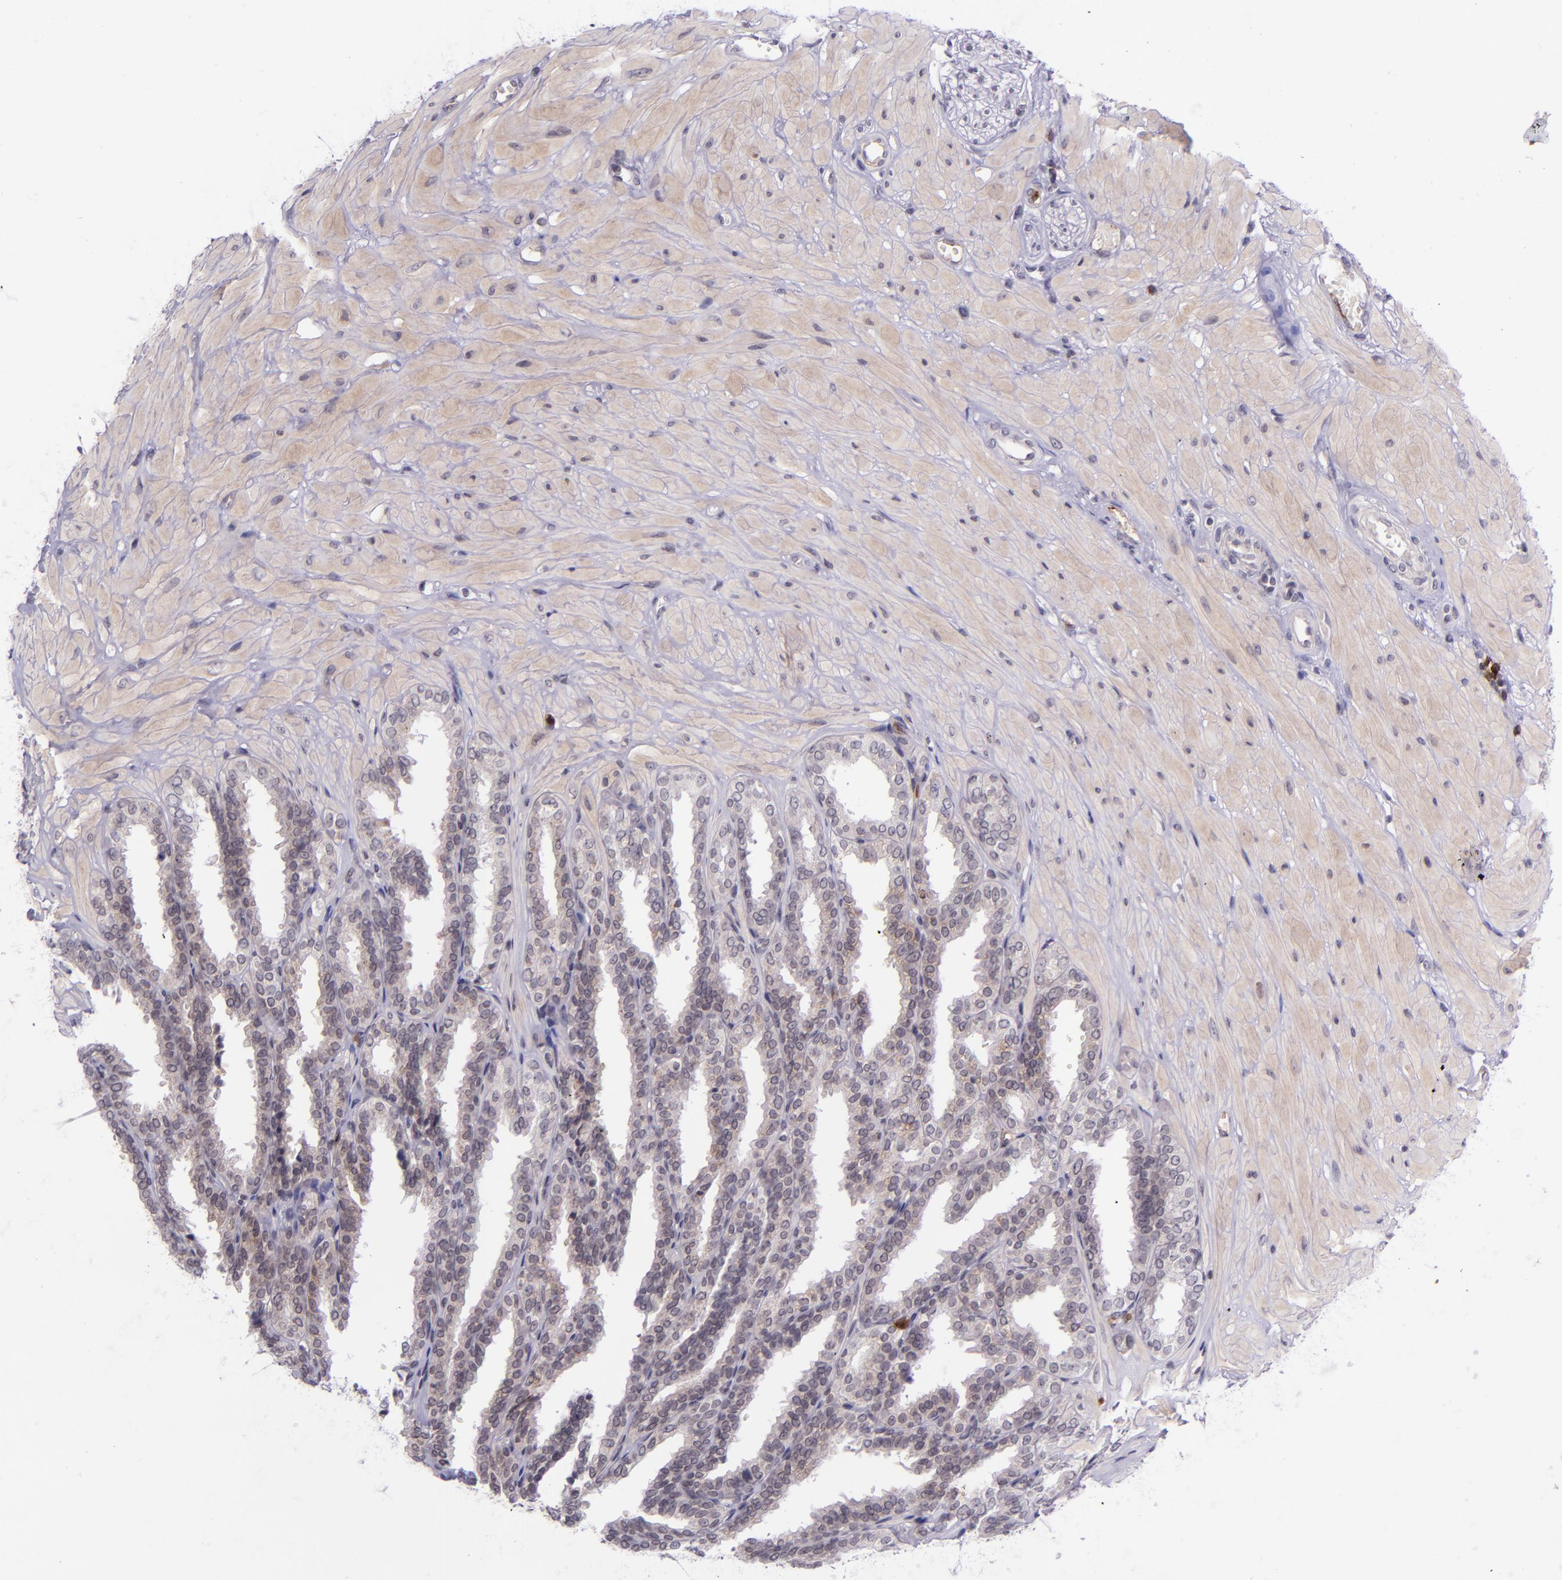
{"staining": {"intensity": "moderate", "quantity": "<25%", "location": "cytoplasmic/membranous"}, "tissue": "seminal vesicle", "cell_type": "Glandular cells", "image_type": "normal", "snomed": [{"axis": "morphology", "description": "Normal tissue, NOS"}, {"axis": "topography", "description": "Seminal veicle"}], "caption": "Immunohistochemistry (IHC) of benign seminal vesicle exhibits low levels of moderate cytoplasmic/membranous staining in about <25% of glandular cells.", "gene": "SELL", "patient": {"sex": "male", "age": 26}}